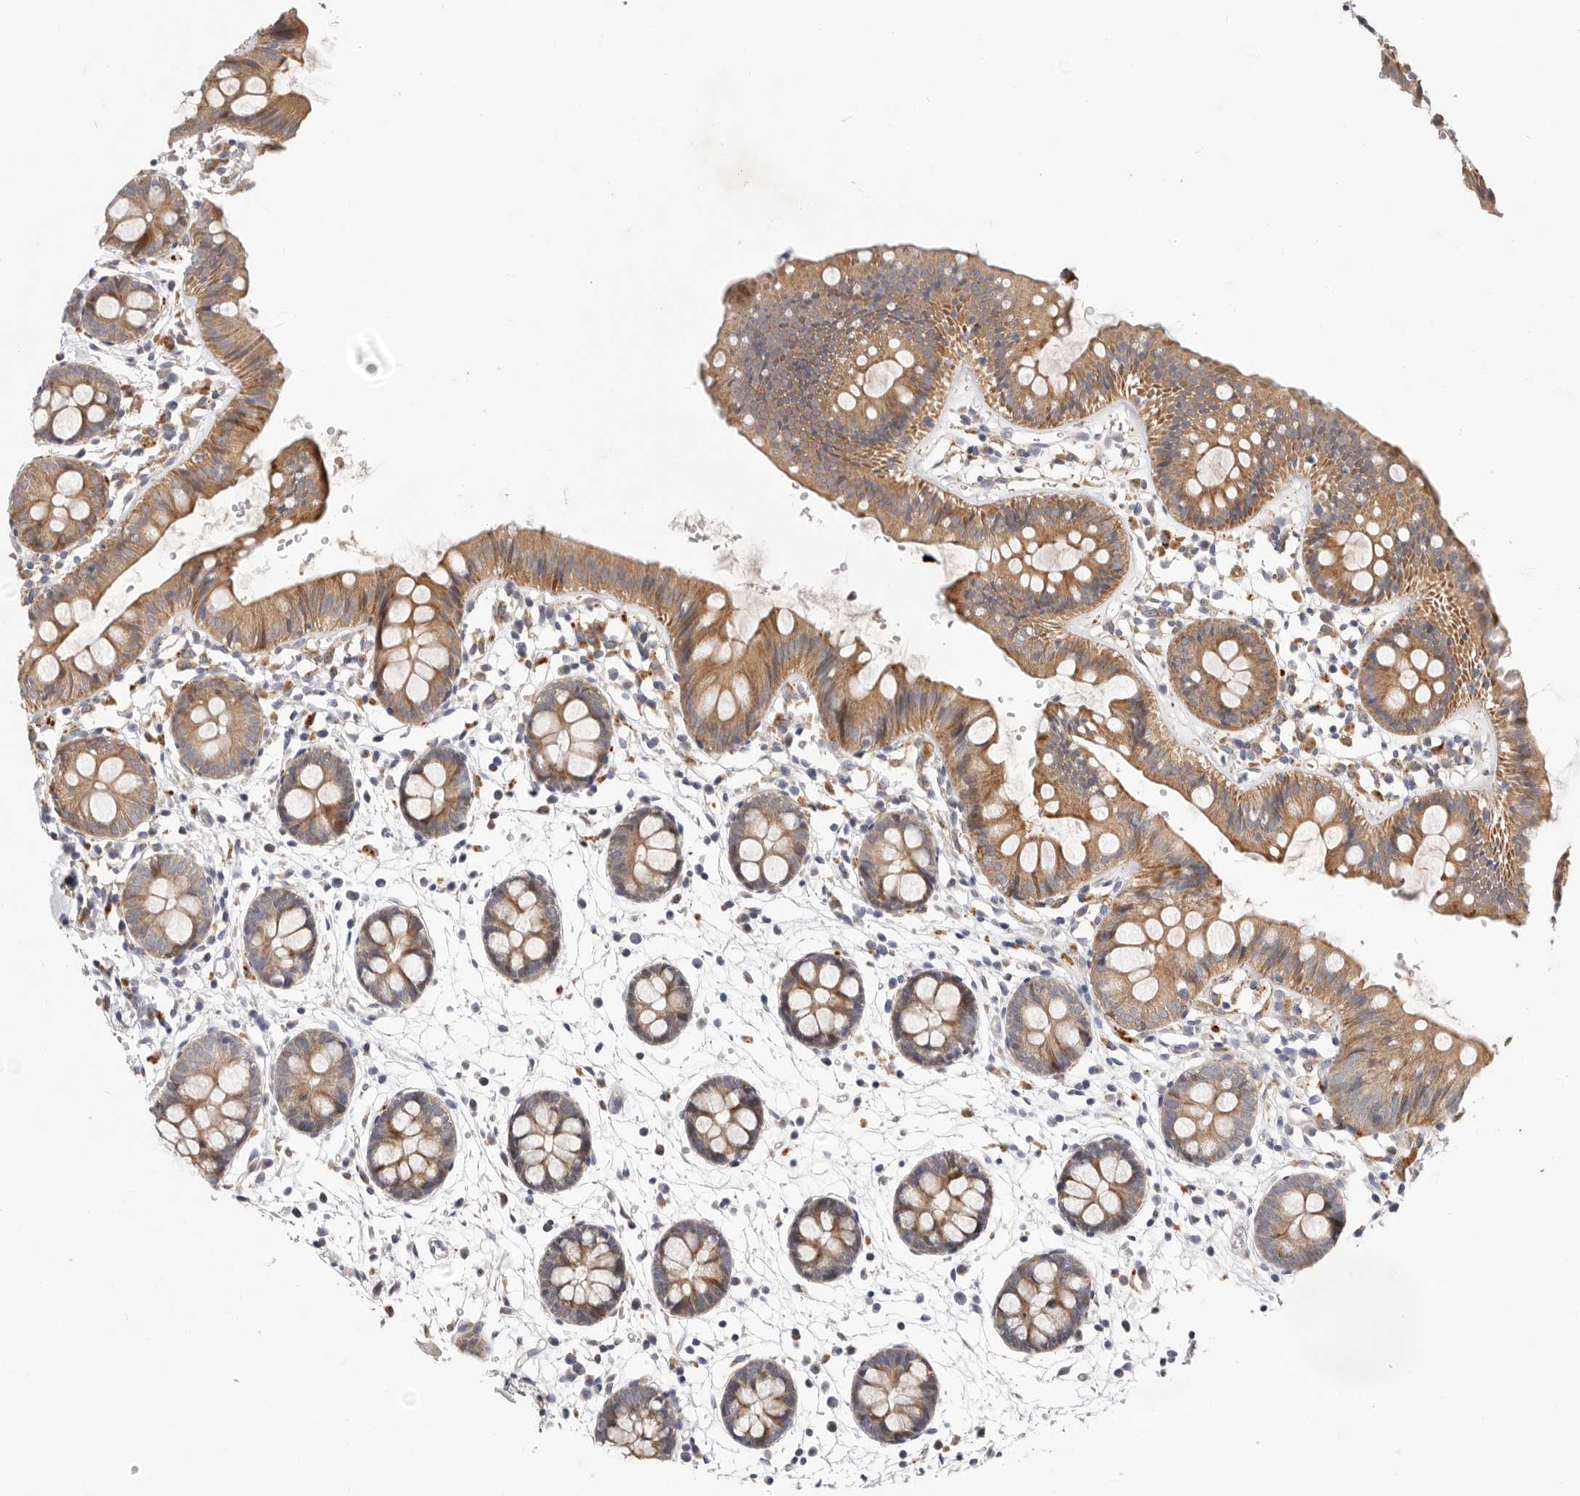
{"staining": {"intensity": "negative", "quantity": "none", "location": "none"}, "tissue": "colon", "cell_type": "Endothelial cells", "image_type": "normal", "snomed": [{"axis": "morphology", "description": "Normal tissue, NOS"}, {"axis": "topography", "description": "Colon"}], "caption": "The micrograph demonstrates no staining of endothelial cells in unremarkable colon. (Stains: DAB (3,3'-diaminobenzidine) immunohistochemistry (IHC) with hematoxylin counter stain, Microscopy: brightfield microscopy at high magnification).", "gene": "TOR3A", "patient": {"sex": "male", "age": 56}}